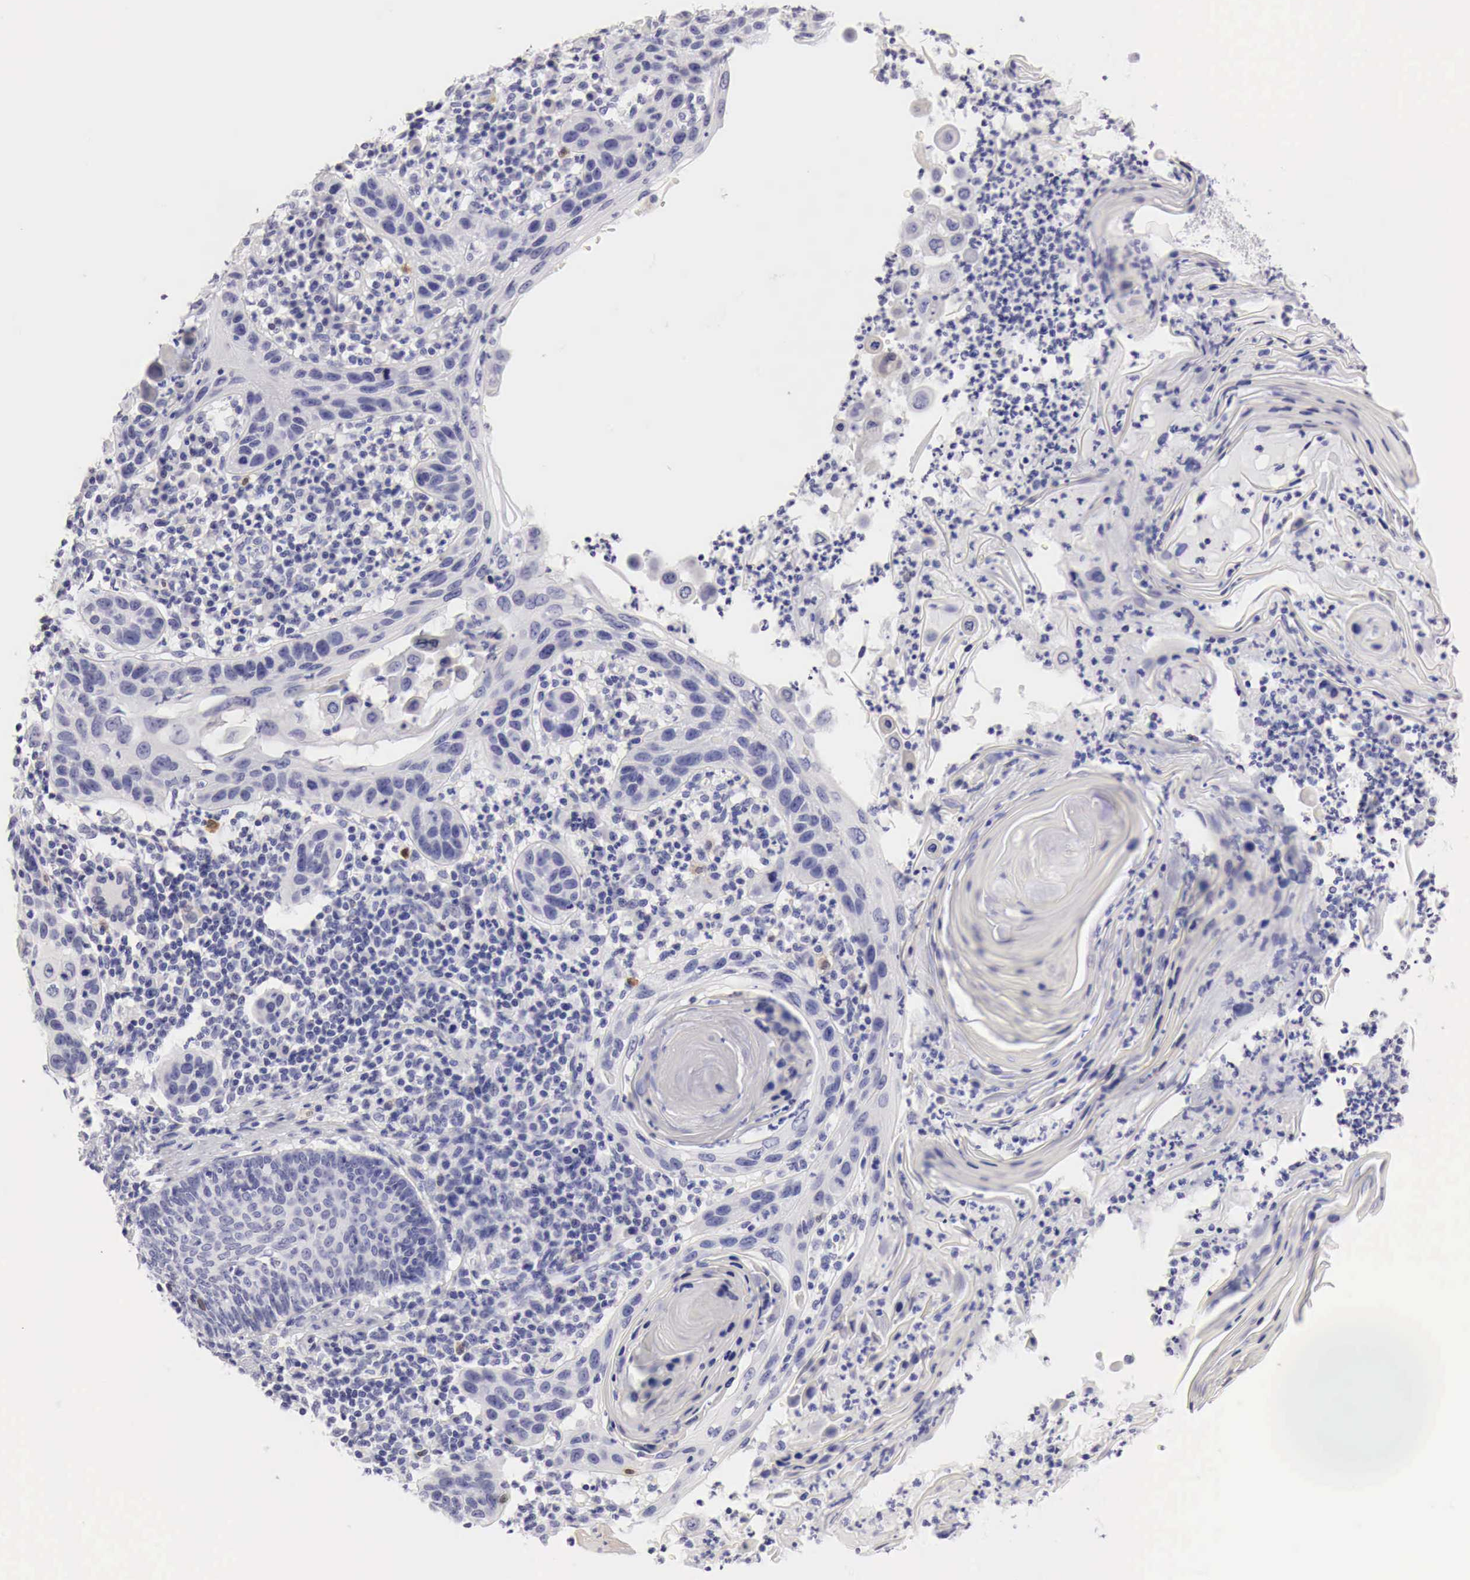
{"staining": {"intensity": "negative", "quantity": "none", "location": "none"}, "tissue": "skin cancer", "cell_type": "Tumor cells", "image_type": "cancer", "snomed": [{"axis": "morphology", "description": "Squamous cell carcinoma, NOS"}, {"axis": "topography", "description": "Skin"}], "caption": "IHC histopathology image of squamous cell carcinoma (skin) stained for a protein (brown), which demonstrates no positivity in tumor cells.", "gene": "CDKN2A", "patient": {"sex": "female", "age": 74}}